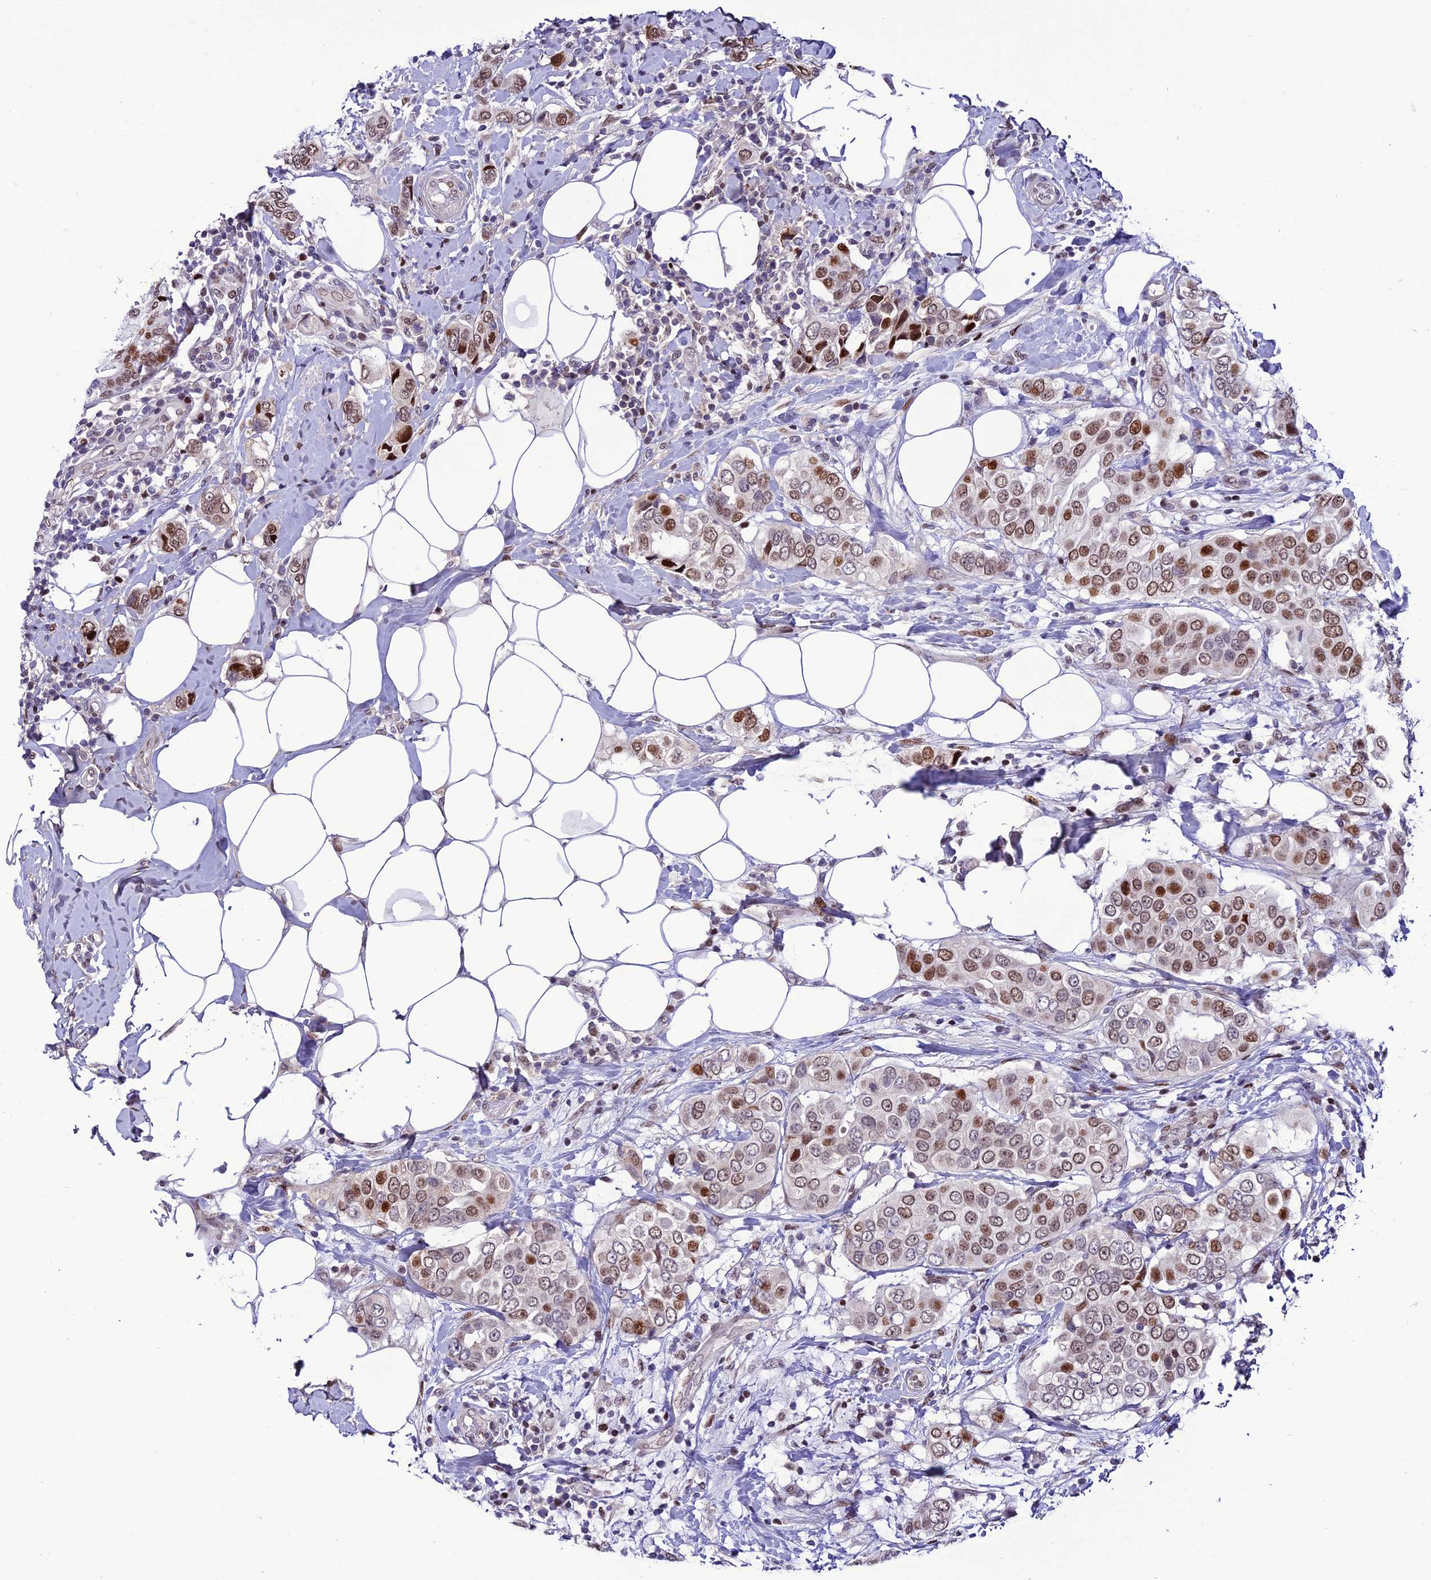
{"staining": {"intensity": "strong", "quantity": "25%-75%", "location": "nuclear"}, "tissue": "breast cancer", "cell_type": "Tumor cells", "image_type": "cancer", "snomed": [{"axis": "morphology", "description": "Lobular carcinoma"}, {"axis": "topography", "description": "Breast"}], "caption": "About 25%-75% of tumor cells in human lobular carcinoma (breast) demonstrate strong nuclear protein expression as visualized by brown immunohistochemical staining.", "gene": "ZNF707", "patient": {"sex": "female", "age": 51}}